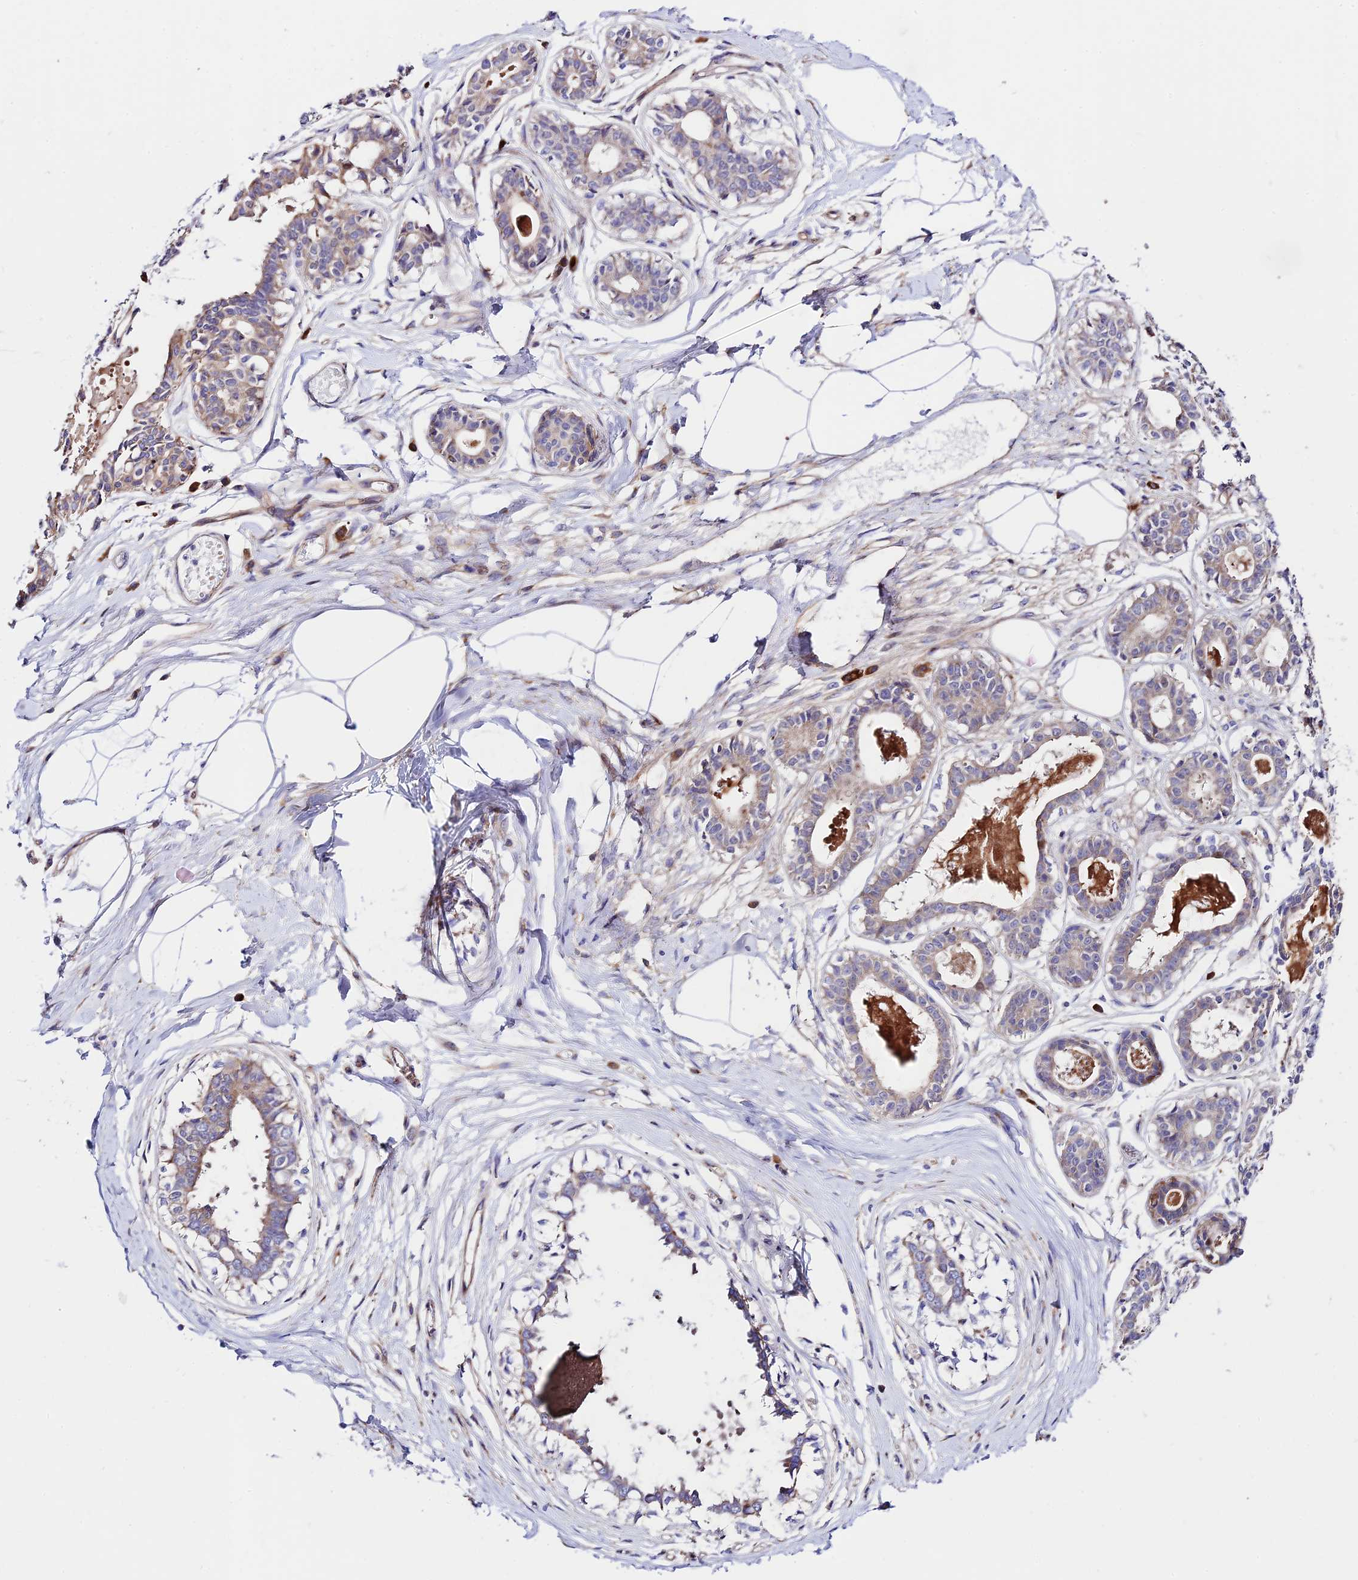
{"staining": {"intensity": "negative", "quantity": "none", "location": "none"}, "tissue": "breast", "cell_type": "Adipocytes", "image_type": "normal", "snomed": [{"axis": "morphology", "description": "Normal tissue, NOS"}, {"axis": "topography", "description": "Breast"}], "caption": "IHC of unremarkable human breast shows no positivity in adipocytes.", "gene": "VPS13C", "patient": {"sex": "female", "age": 45}}